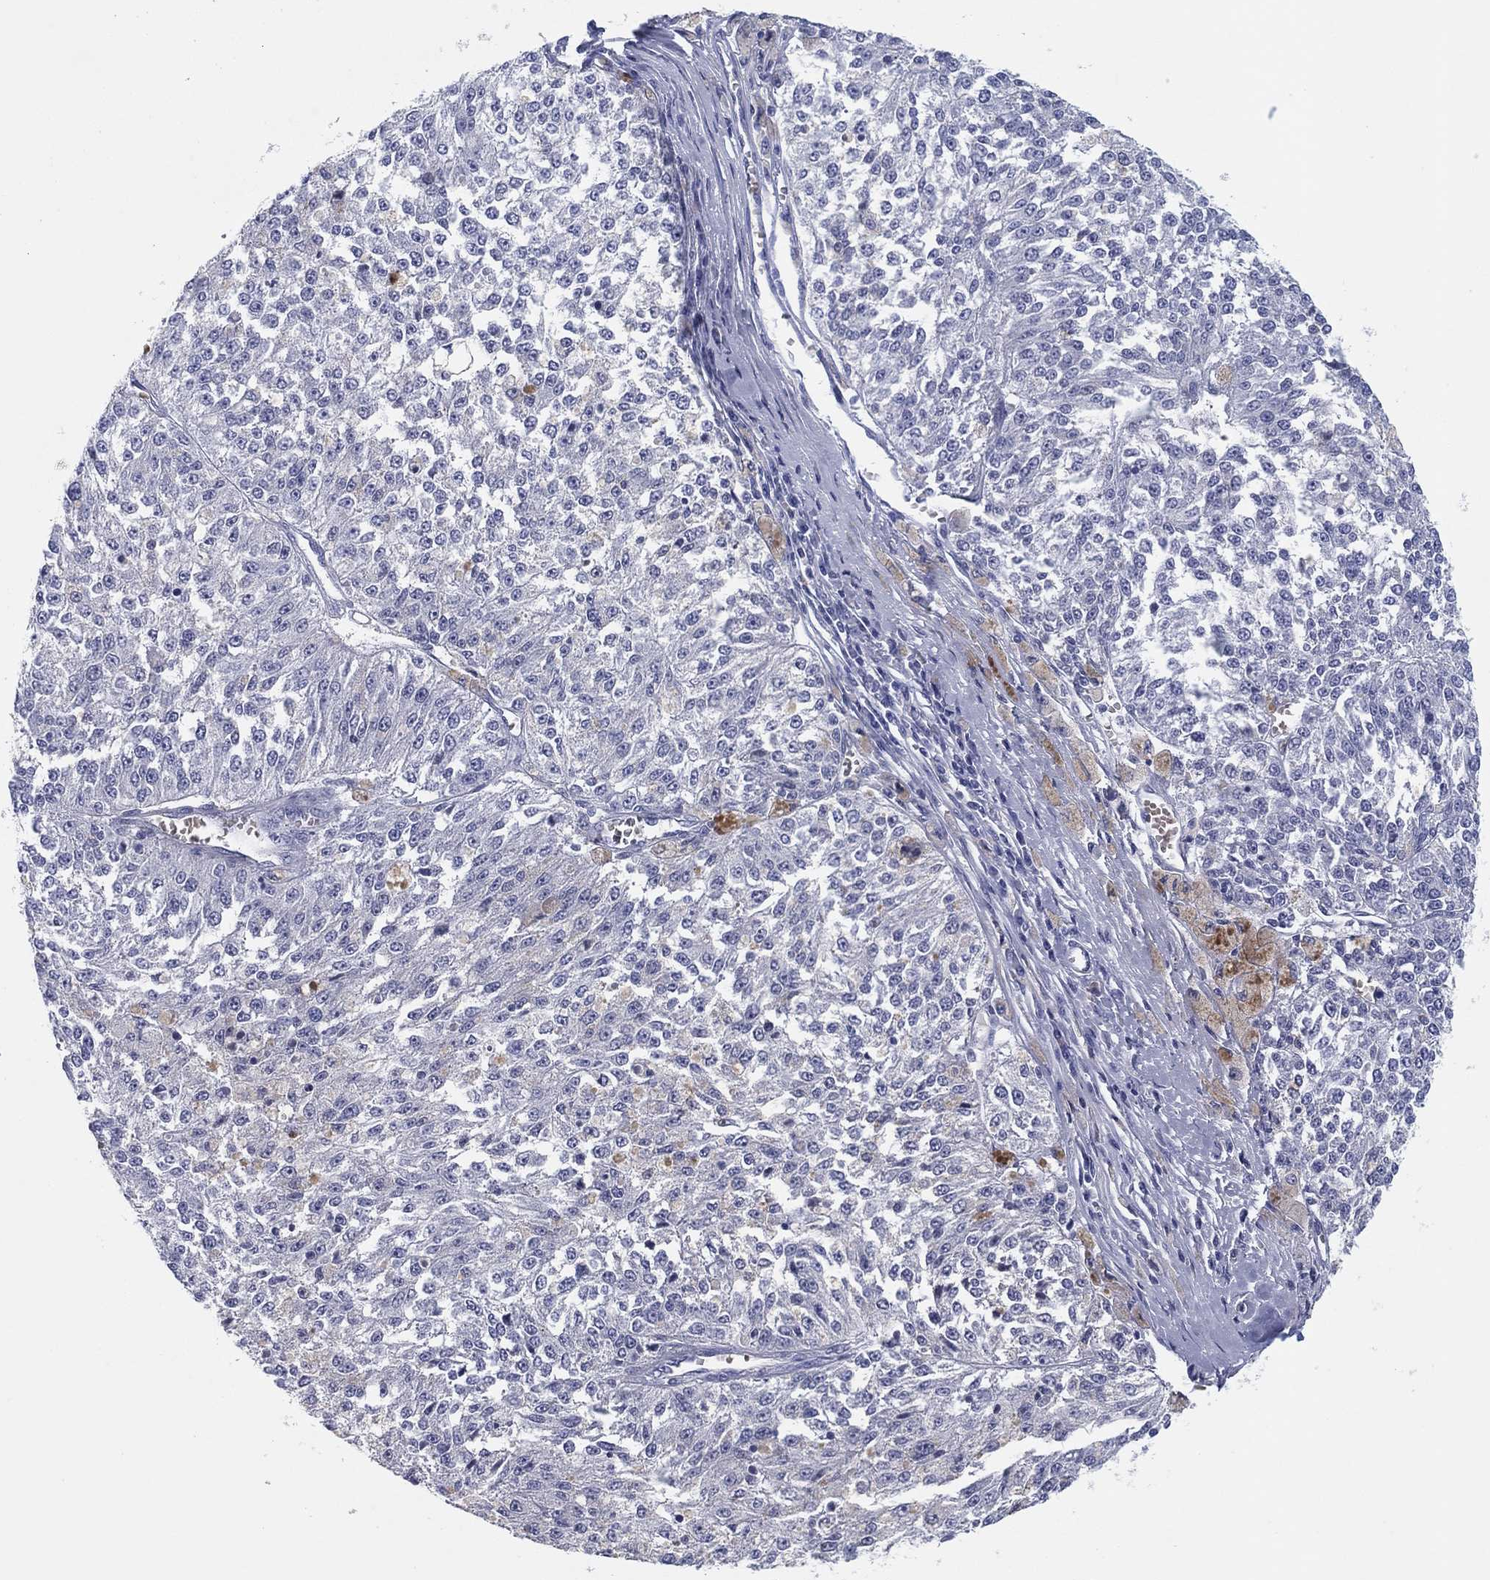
{"staining": {"intensity": "negative", "quantity": "none", "location": "none"}, "tissue": "melanoma", "cell_type": "Tumor cells", "image_type": "cancer", "snomed": [{"axis": "morphology", "description": "Malignant melanoma, Metastatic site"}, {"axis": "topography", "description": "Lymph node"}], "caption": "Tumor cells are negative for protein expression in human malignant melanoma (metastatic site).", "gene": "HEATR4", "patient": {"sex": "female", "age": 64}}